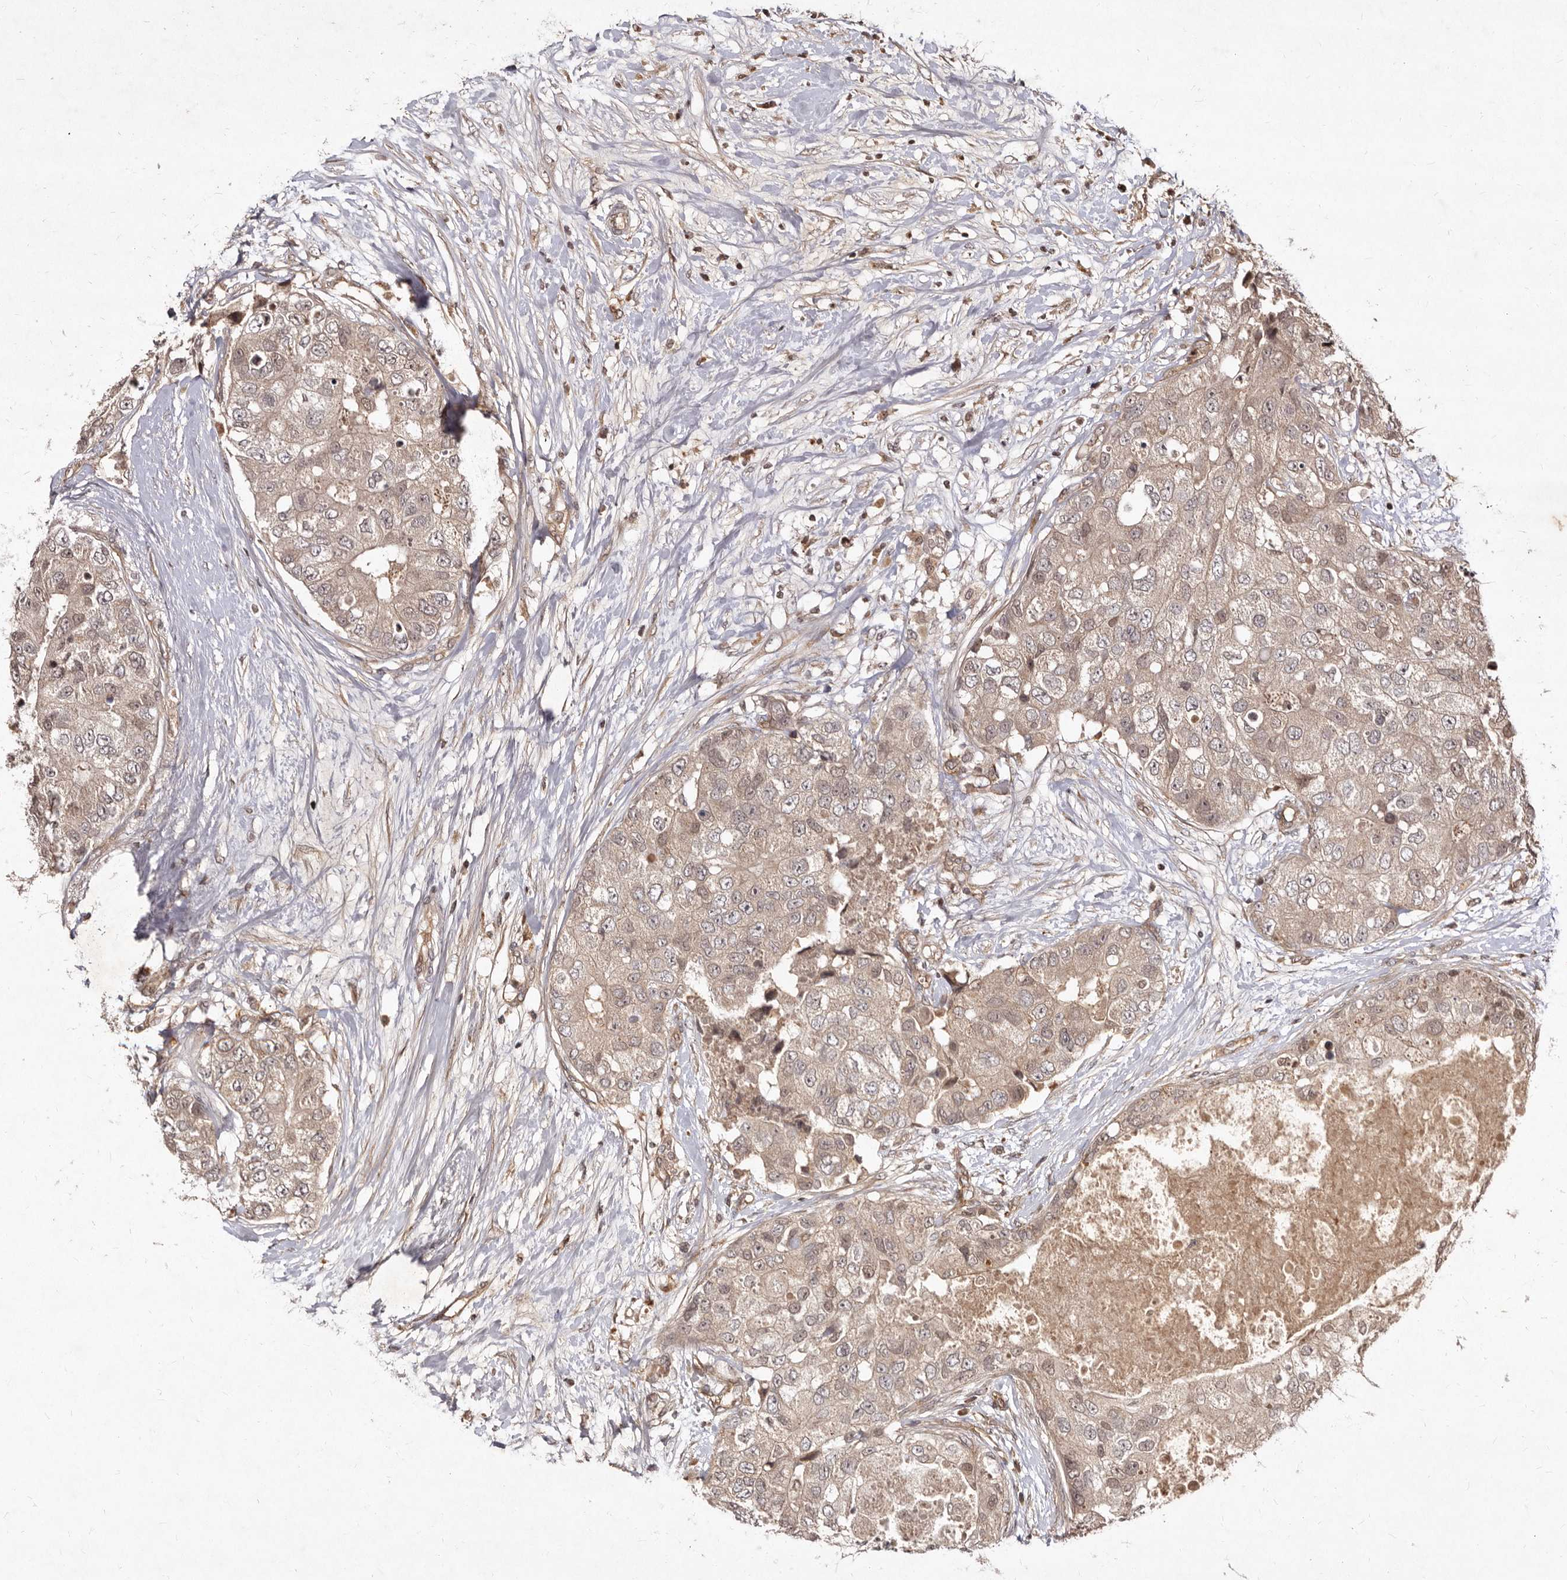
{"staining": {"intensity": "weak", "quantity": ">75%", "location": "cytoplasmic/membranous"}, "tissue": "breast cancer", "cell_type": "Tumor cells", "image_type": "cancer", "snomed": [{"axis": "morphology", "description": "Duct carcinoma"}, {"axis": "topography", "description": "Breast"}], "caption": "Protein expression analysis of human infiltrating ductal carcinoma (breast) reveals weak cytoplasmic/membranous staining in about >75% of tumor cells.", "gene": "LCORL", "patient": {"sex": "female", "age": 62}}